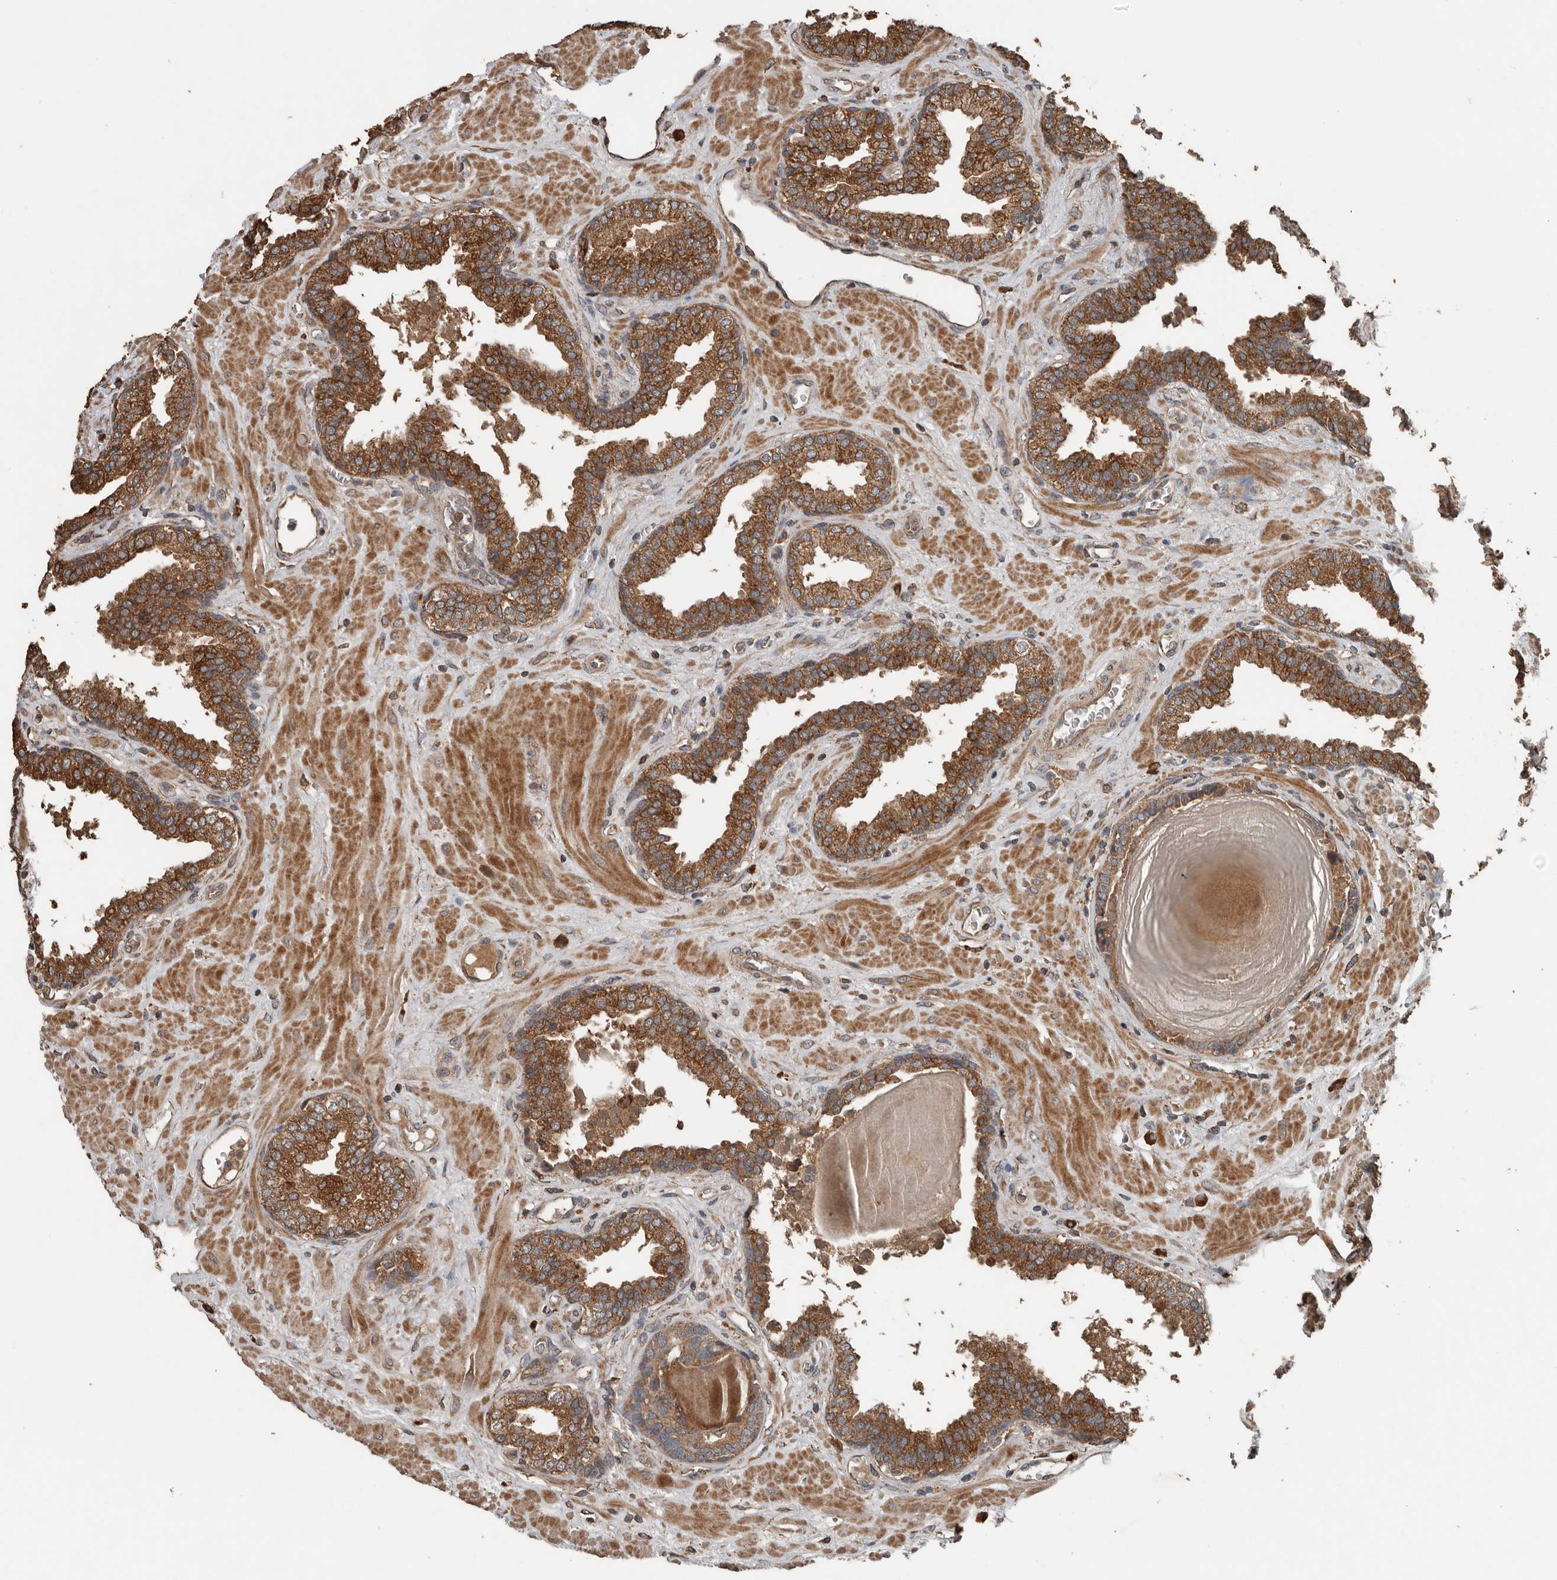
{"staining": {"intensity": "strong", "quantity": ">75%", "location": "cytoplasmic/membranous"}, "tissue": "prostate", "cell_type": "Glandular cells", "image_type": "normal", "snomed": [{"axis": "morphology", "description": "Normal tissue, NOS"}, {"axis": "topography", "description": "Prostate"}], "caption": "Glandular cells reveal high levels of strong cytoplasmic/membranous expression in approximately >75% of cells in benign human prostate.", "gene": "RNF207", "patient": {"sex": "male", "age": 51}}